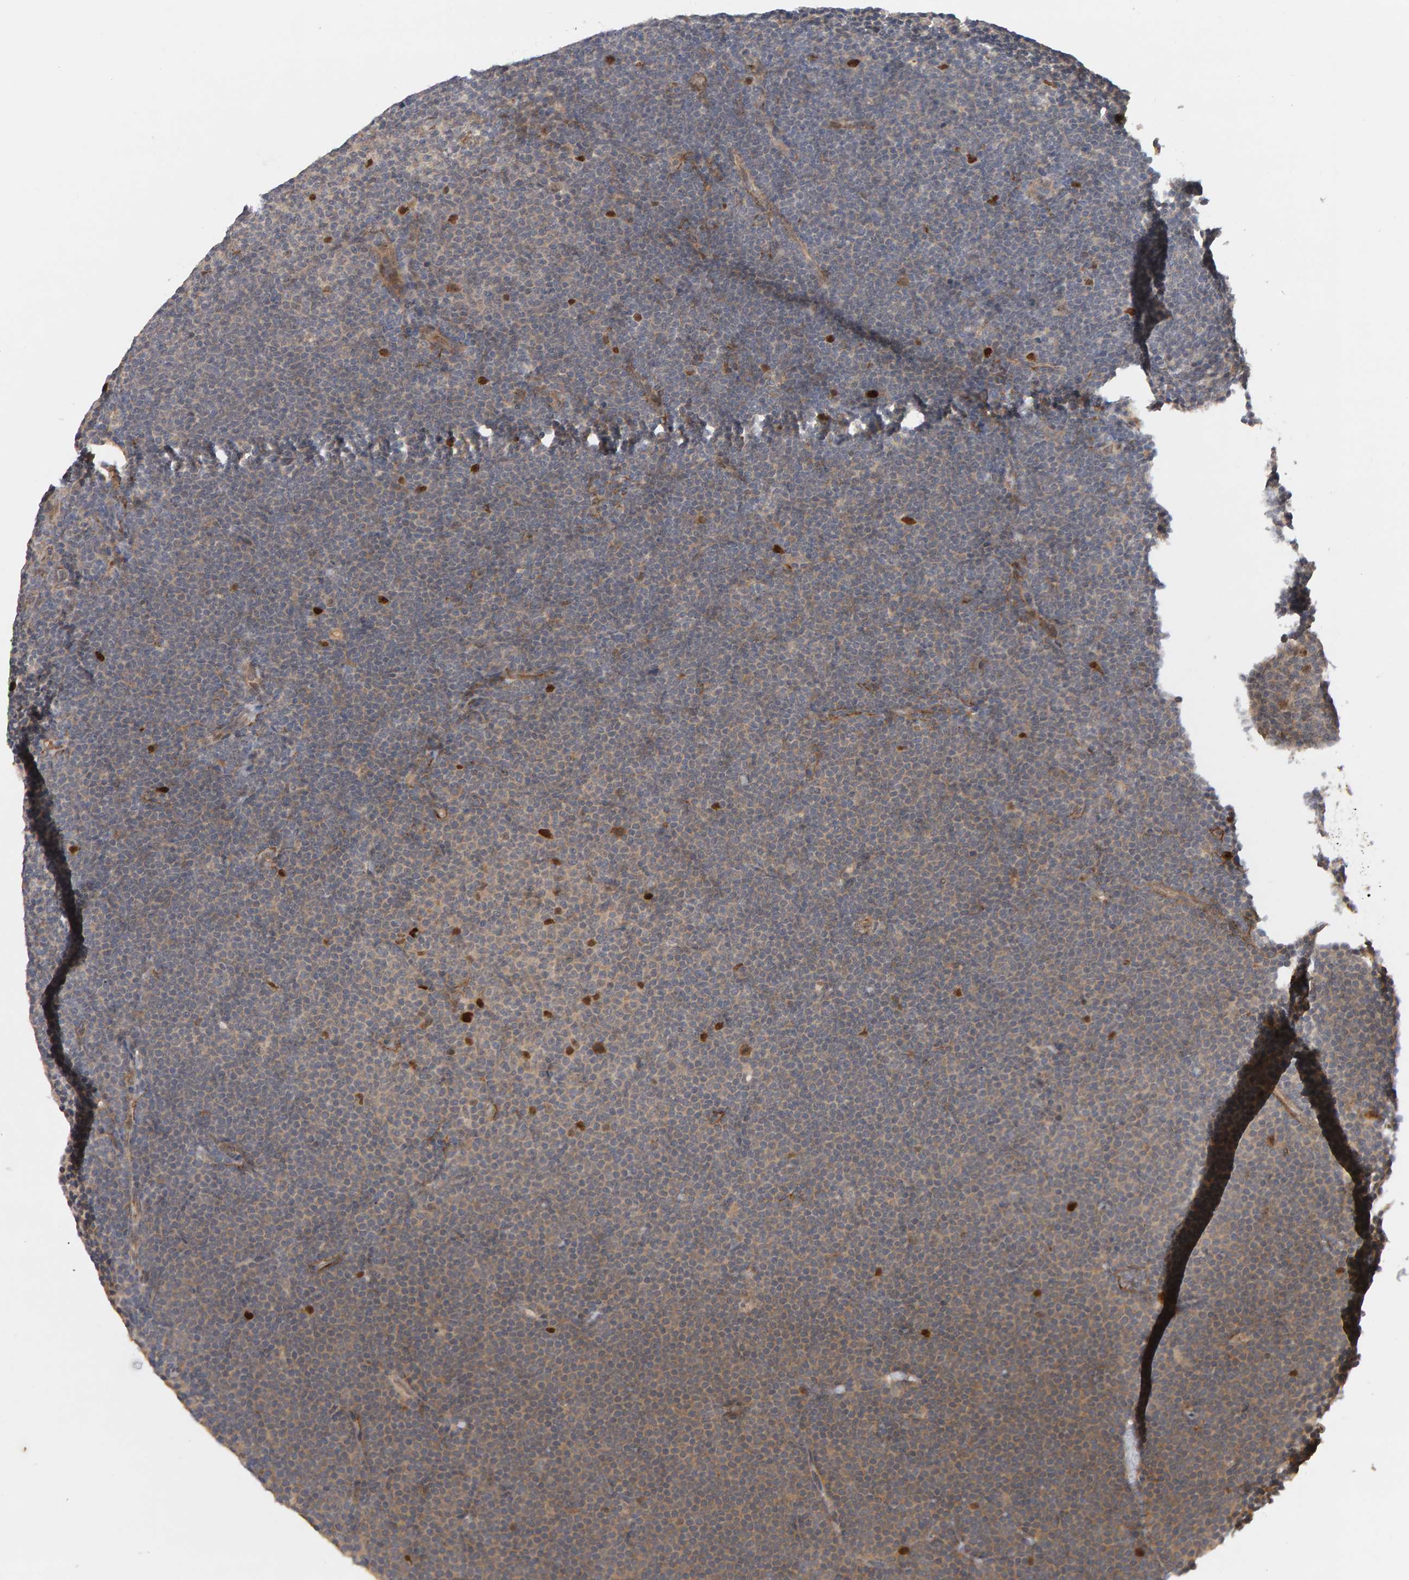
{"staining": {"intensity": "strong", "quantity": "<25%", "location": "cytoplasmic/membranous,nuclear"}, "tissue": "lymphoma", "cell_type": "Tumor cells", "image_type": "cancer", "snomed": [{"axis": "morphology", "description": "Malignant lymphoma, non-Hodgkin's type, Low grade"}, {"axis": "topography", "description": "Lymph node"}], "caption": "This photomicrograph displays low-grade malignant lymphoma, non-Hodgkin's type stained with immunohistochemistry (IHC) to label a protein in brown. The cytoplasmic/membranous and nuclear of tumor cells show strong positivity for the protein. Nuclei are counter-stained blue.", "gene": "CDCA5", "patient": {"sex": "female", "age": 53}}